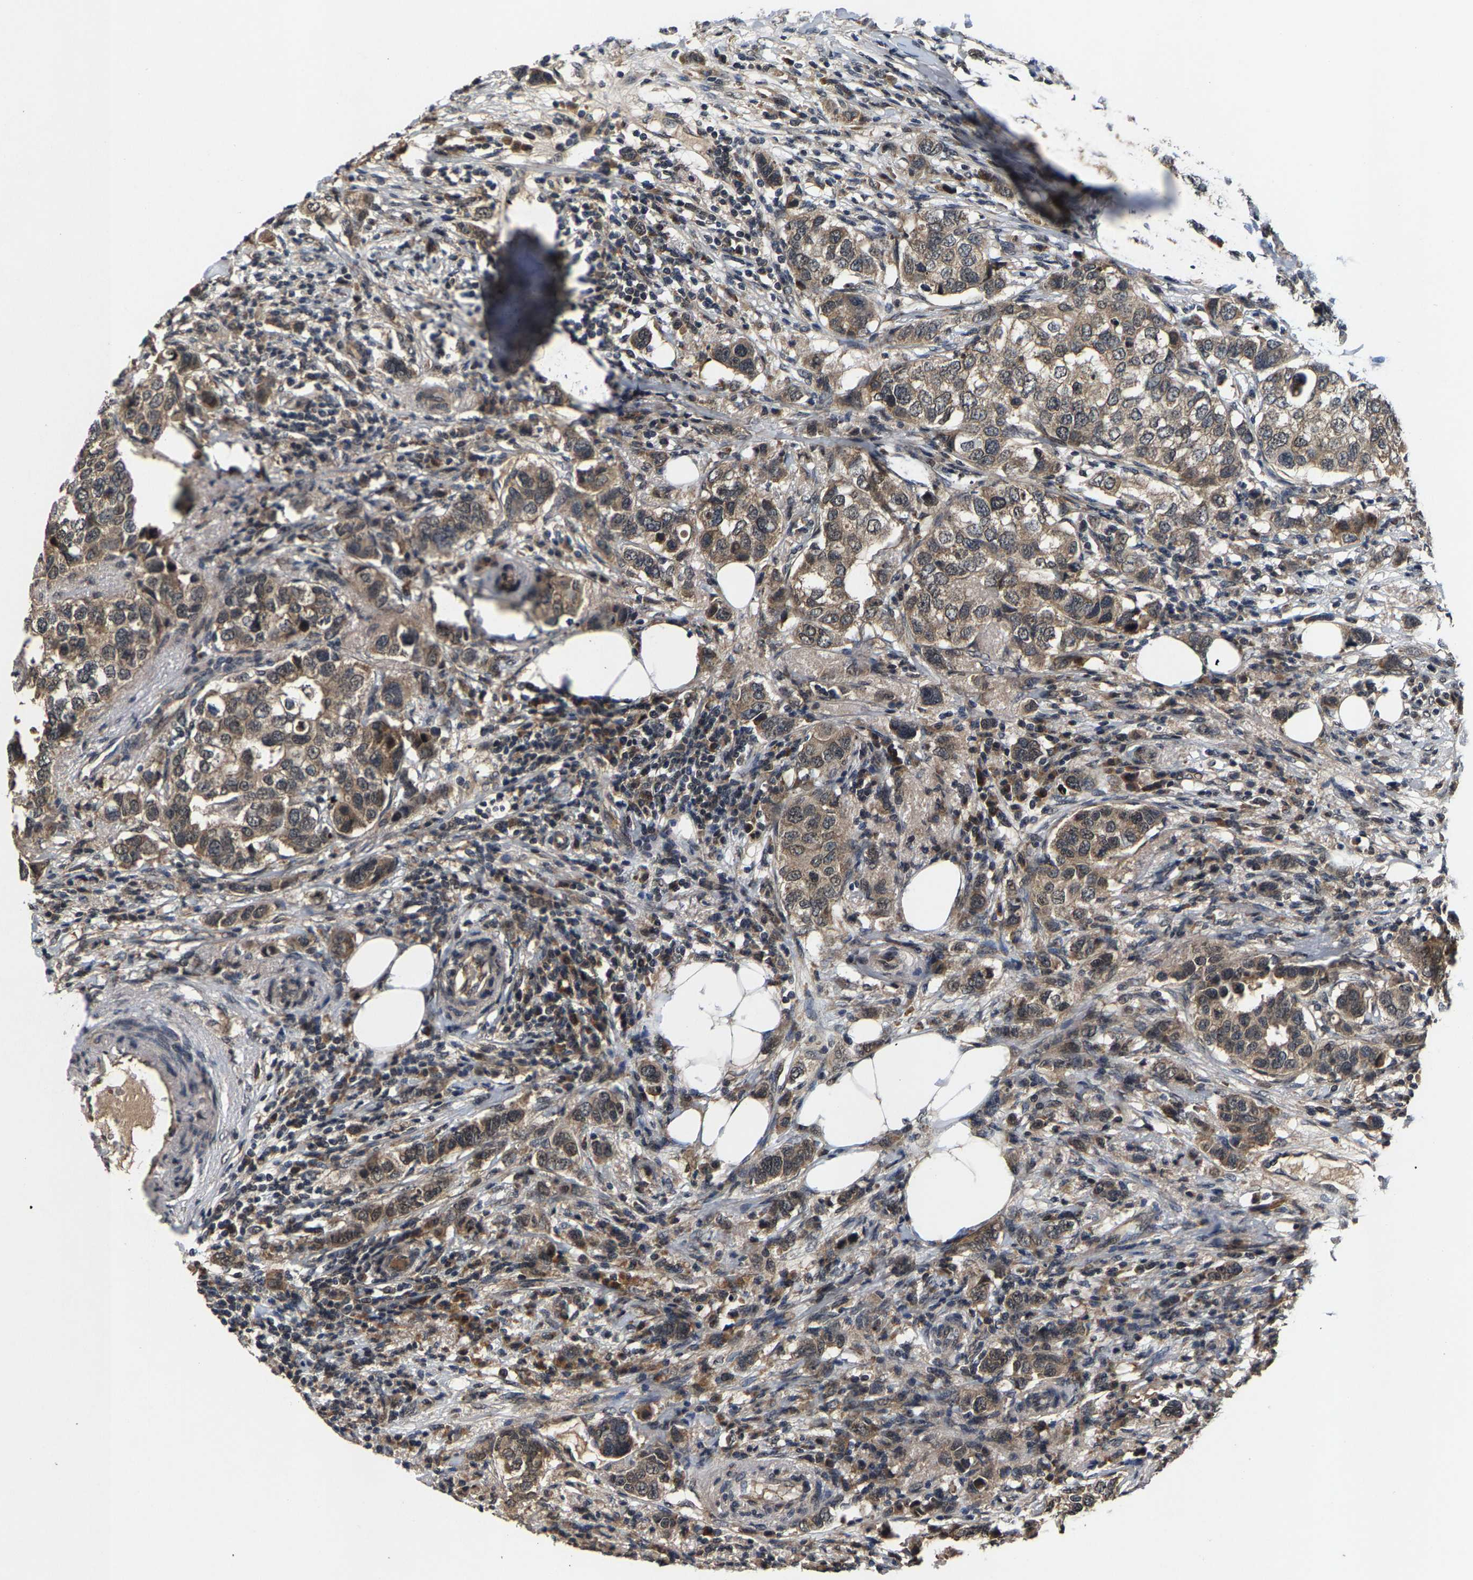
{"staining": {"intensity": "weak", "quantity": ">75%", "location": "cytoplasmic/membranous,nuclear"}, "tissue": "breast cancer", "cell_type": "Tumor cells", "image_type": "cancer", "snomed": [{"axis": "morphology", "description": "Duct carcinoma"}, {"axis": "topography", "description": "Breast"}], "caption": "The photomicrograph demonstrates staining of breast cancer, revealing weak cytoplasmic/membranous and nuclear protein expression (brown color) within tumor cells.", "gene": "HUWE1", "patient": {"sex": "female", "age": 50}}